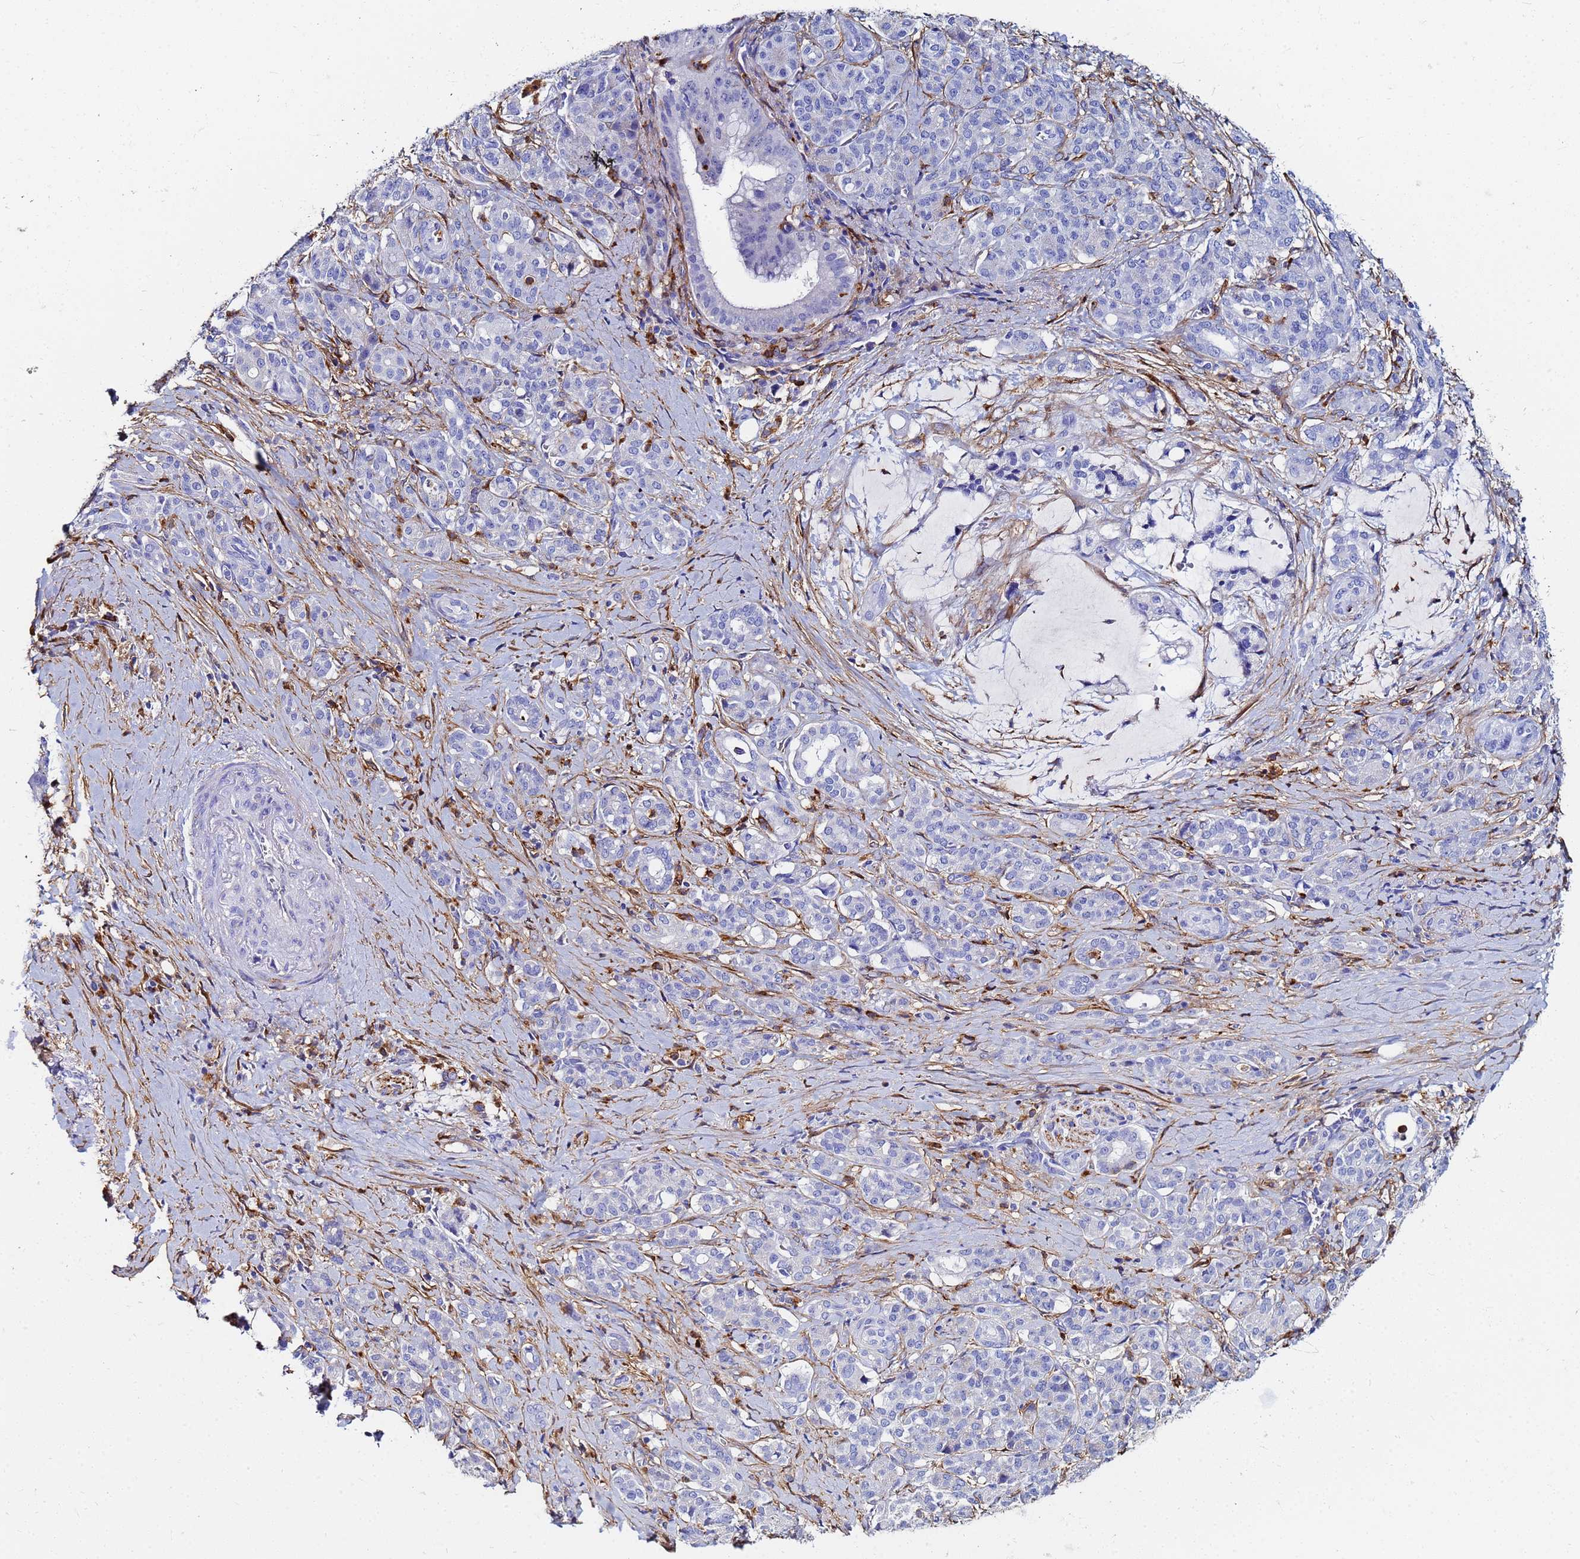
{"staining": {"intensity": "negative", "quantity": "none", "location": "none"}, "tissue": "pancreatic cancer", "cell_type": "Tumor cells", "image_type": "cancer", "snomed": [{"axis": "morphology", "description": "Adenocarcinoma, NOS"}, {"axis": "topography", "description": "Pancreas"}], "caption": "Immunohistochemistry histopathology image of neoplastic tissue: pancreatic cancer (adenocarcinoma) stained with DAB (3,3'-diaminobenzidine) displays no significant protein positivity in tumor cells. (DAB (3,3'-diaminobenzidine) IHC, high magnification).", "gene": "BASP1", "patient": {"sex": "male", "age": 57}}